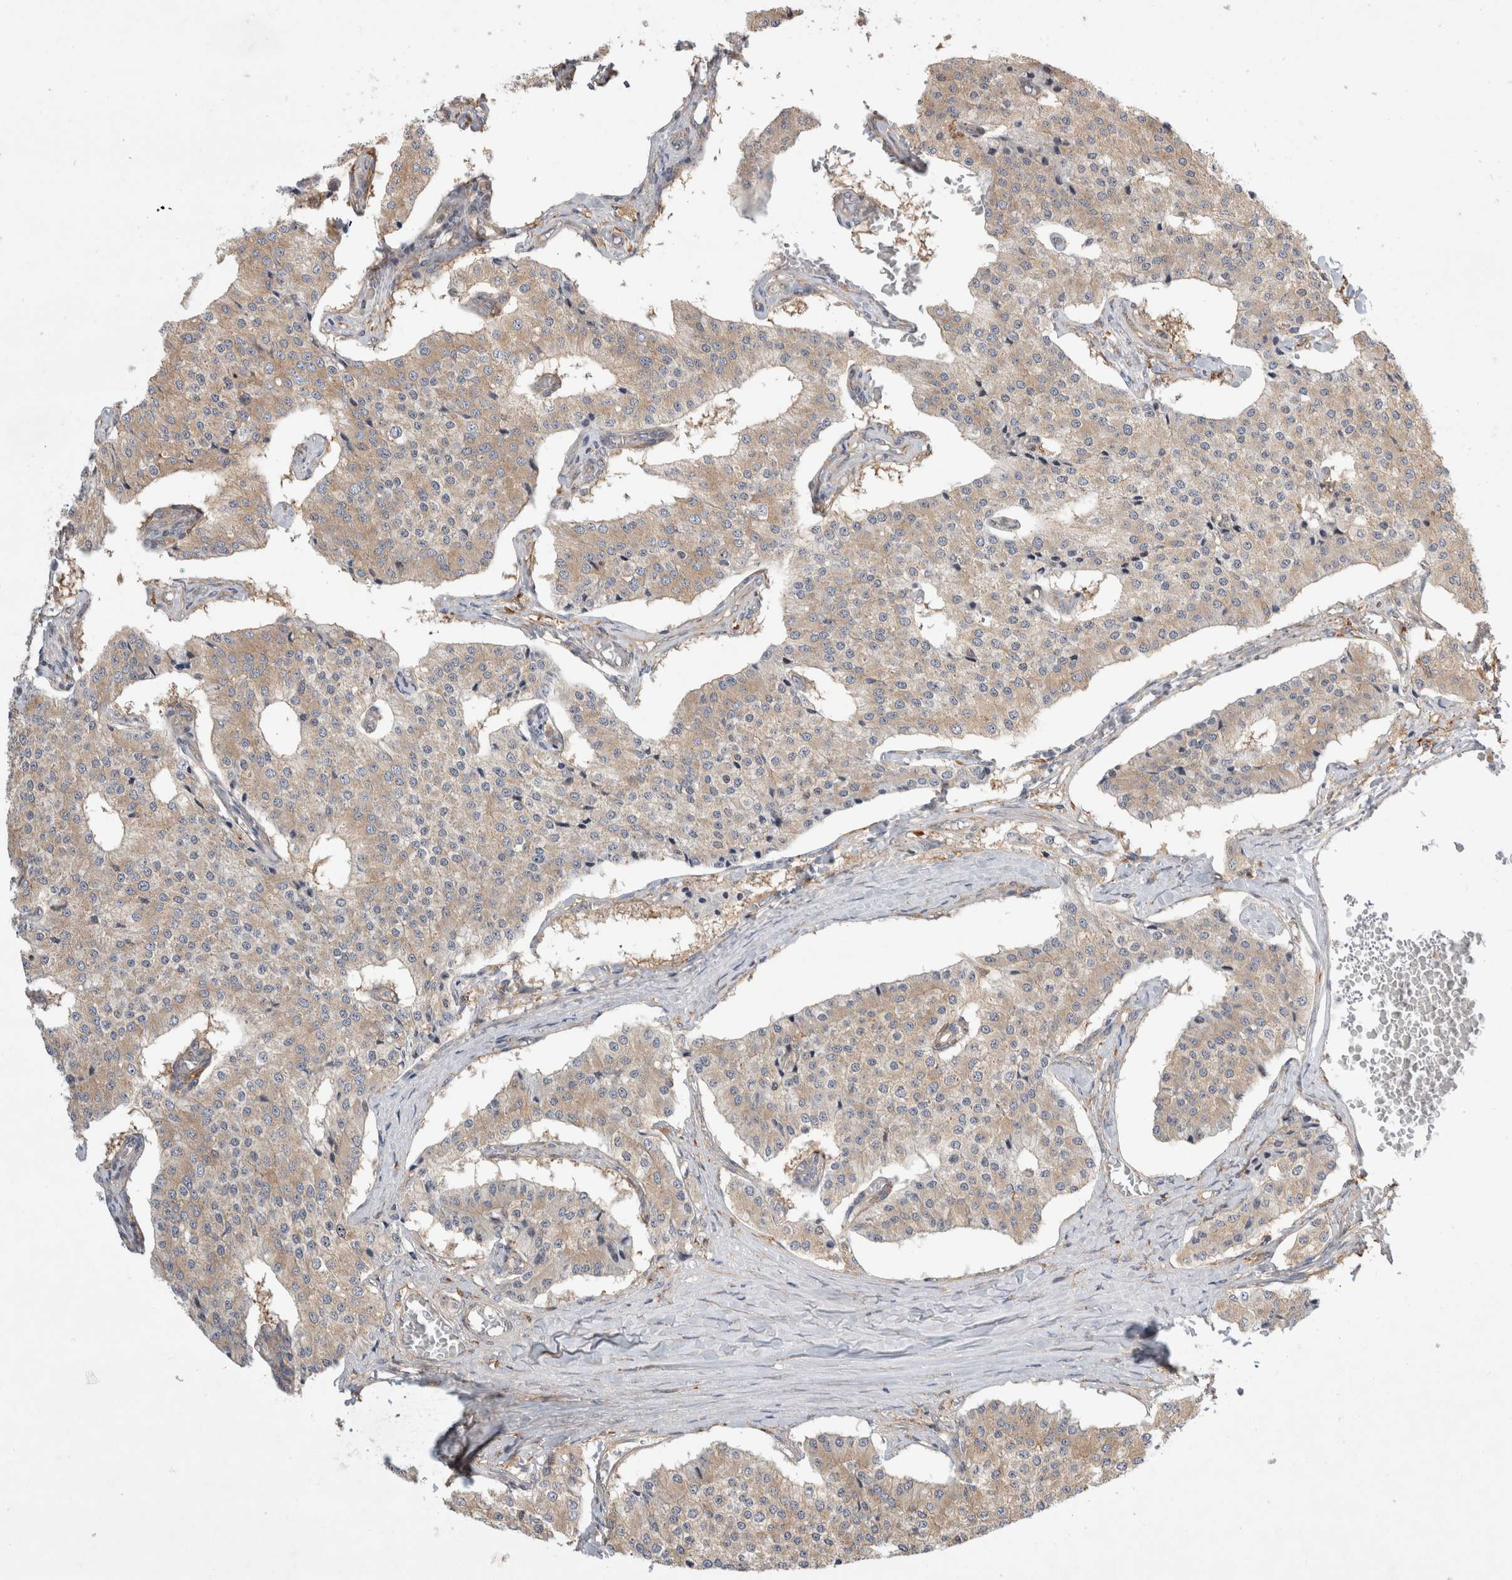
{"staining": {"intensity": "weak", "quantity": ">75%", "location": "cytoplasmic/membranous"}, "tissue": "carcinoid", "cell_type": "Tumor cells", "image_type": "cancer", "snomed": [{"axis": "morphology", "description": "Carcinoid, malignant, NOS"}, {"axis": "topography", "description": "Colon"}], "caption": "A brown stain shows weak cytoplasmic/membranous expression of a protein in carcinoid (malignant) tumor cells.", "gene": "CDCA7L", "patient": {"sex": "female", "age": 52}}